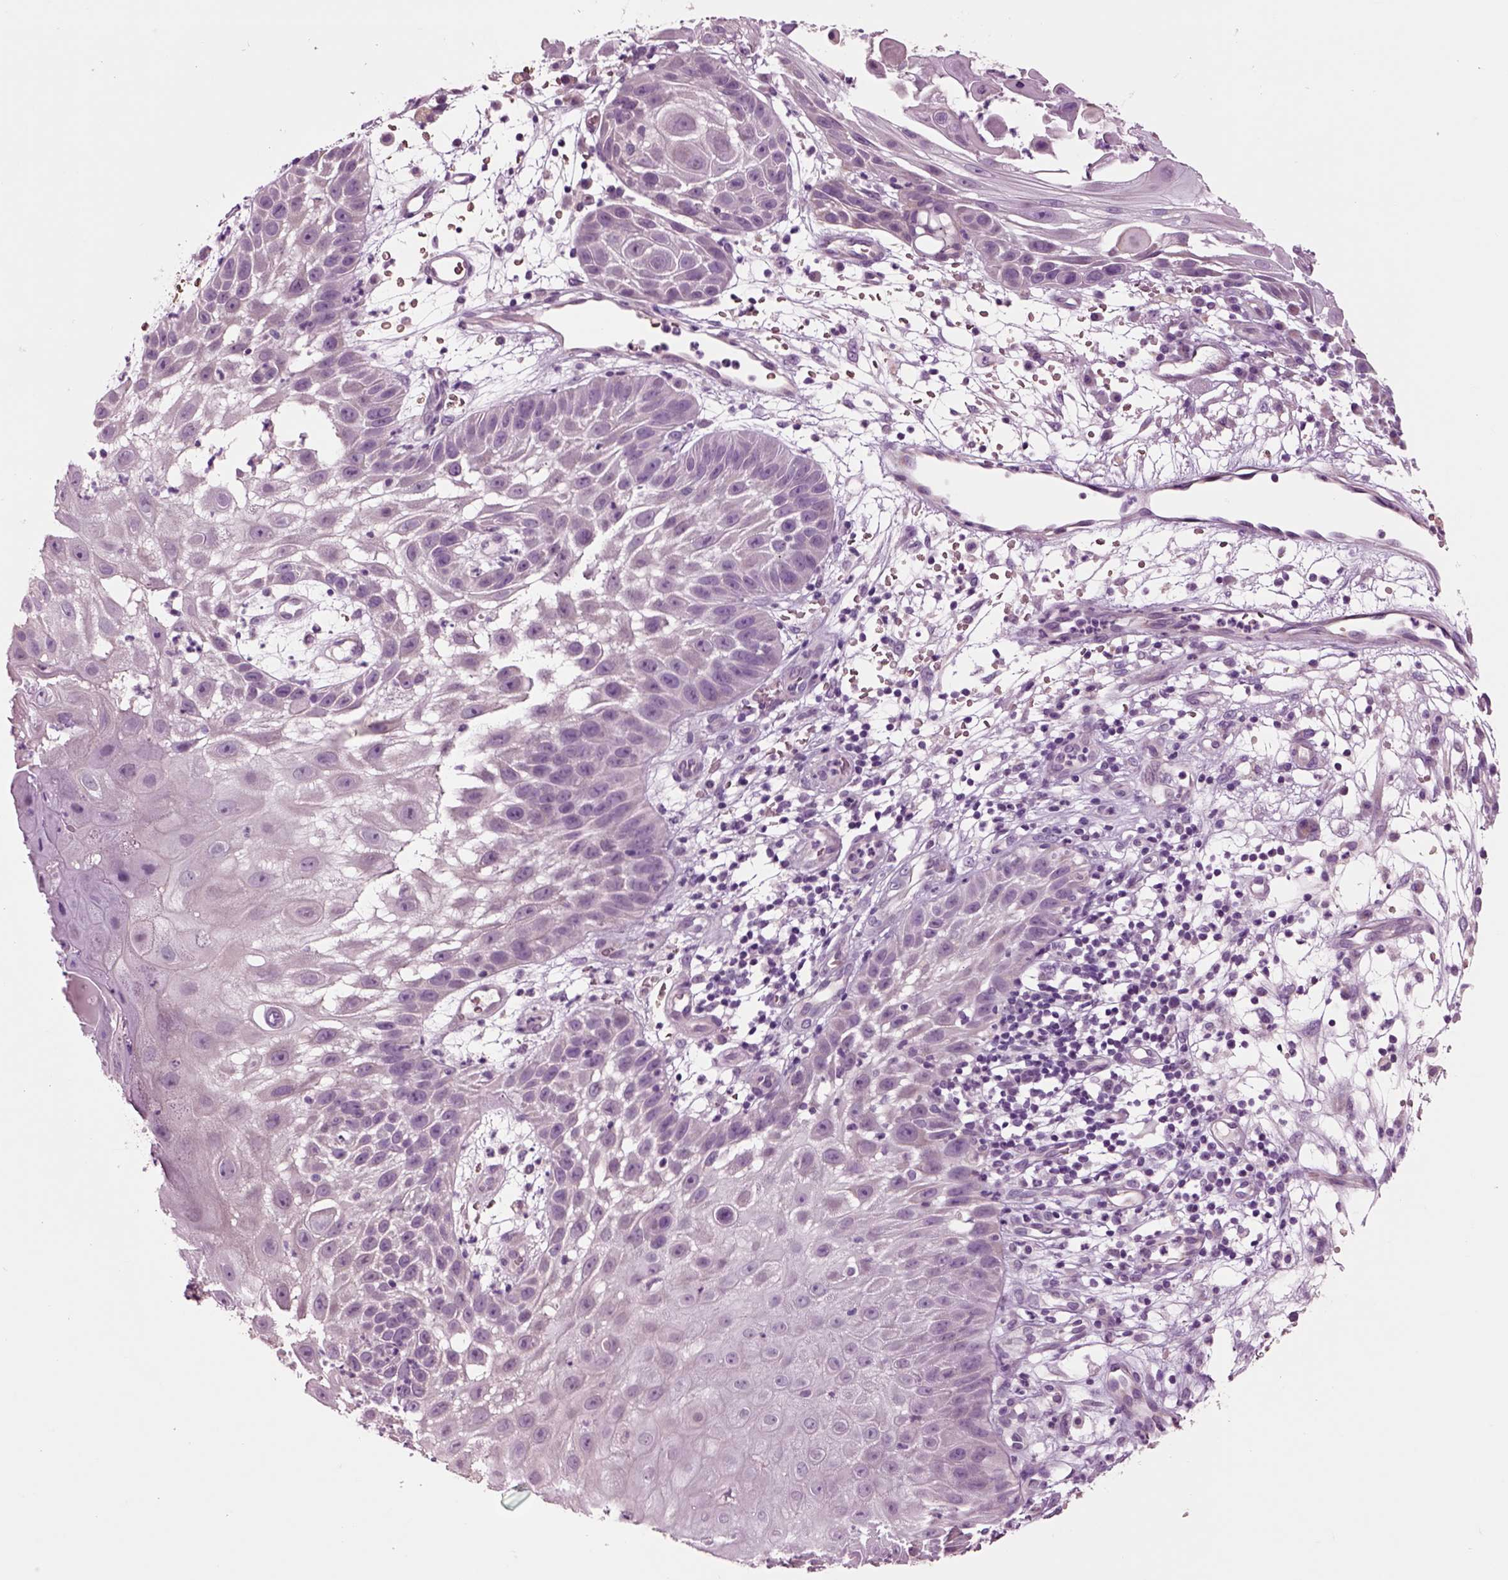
{"staining": {"intensity": "negative", "quantity": "none", "location": "none"}, "tissue": "skin cancer", "cell_type": "Tumor cells", "image_type": "cancer", "snomed": [{"axis": "morphology", "description": "Normal tissue, NOS"}, {"axis": "morphology", "description": "Squamous cell carcinoma, NOS"}, {"axis": "topography", "description": "Skin"}], "caption": "An immunohistochemistry histopathology image of squamous cell carcinoma (skin) is shown. There is no staining in tumor cells of squamous cell carcinoma (skin).", "gene": "CHGB", "patient": {"sex": "male", "age": 79}}